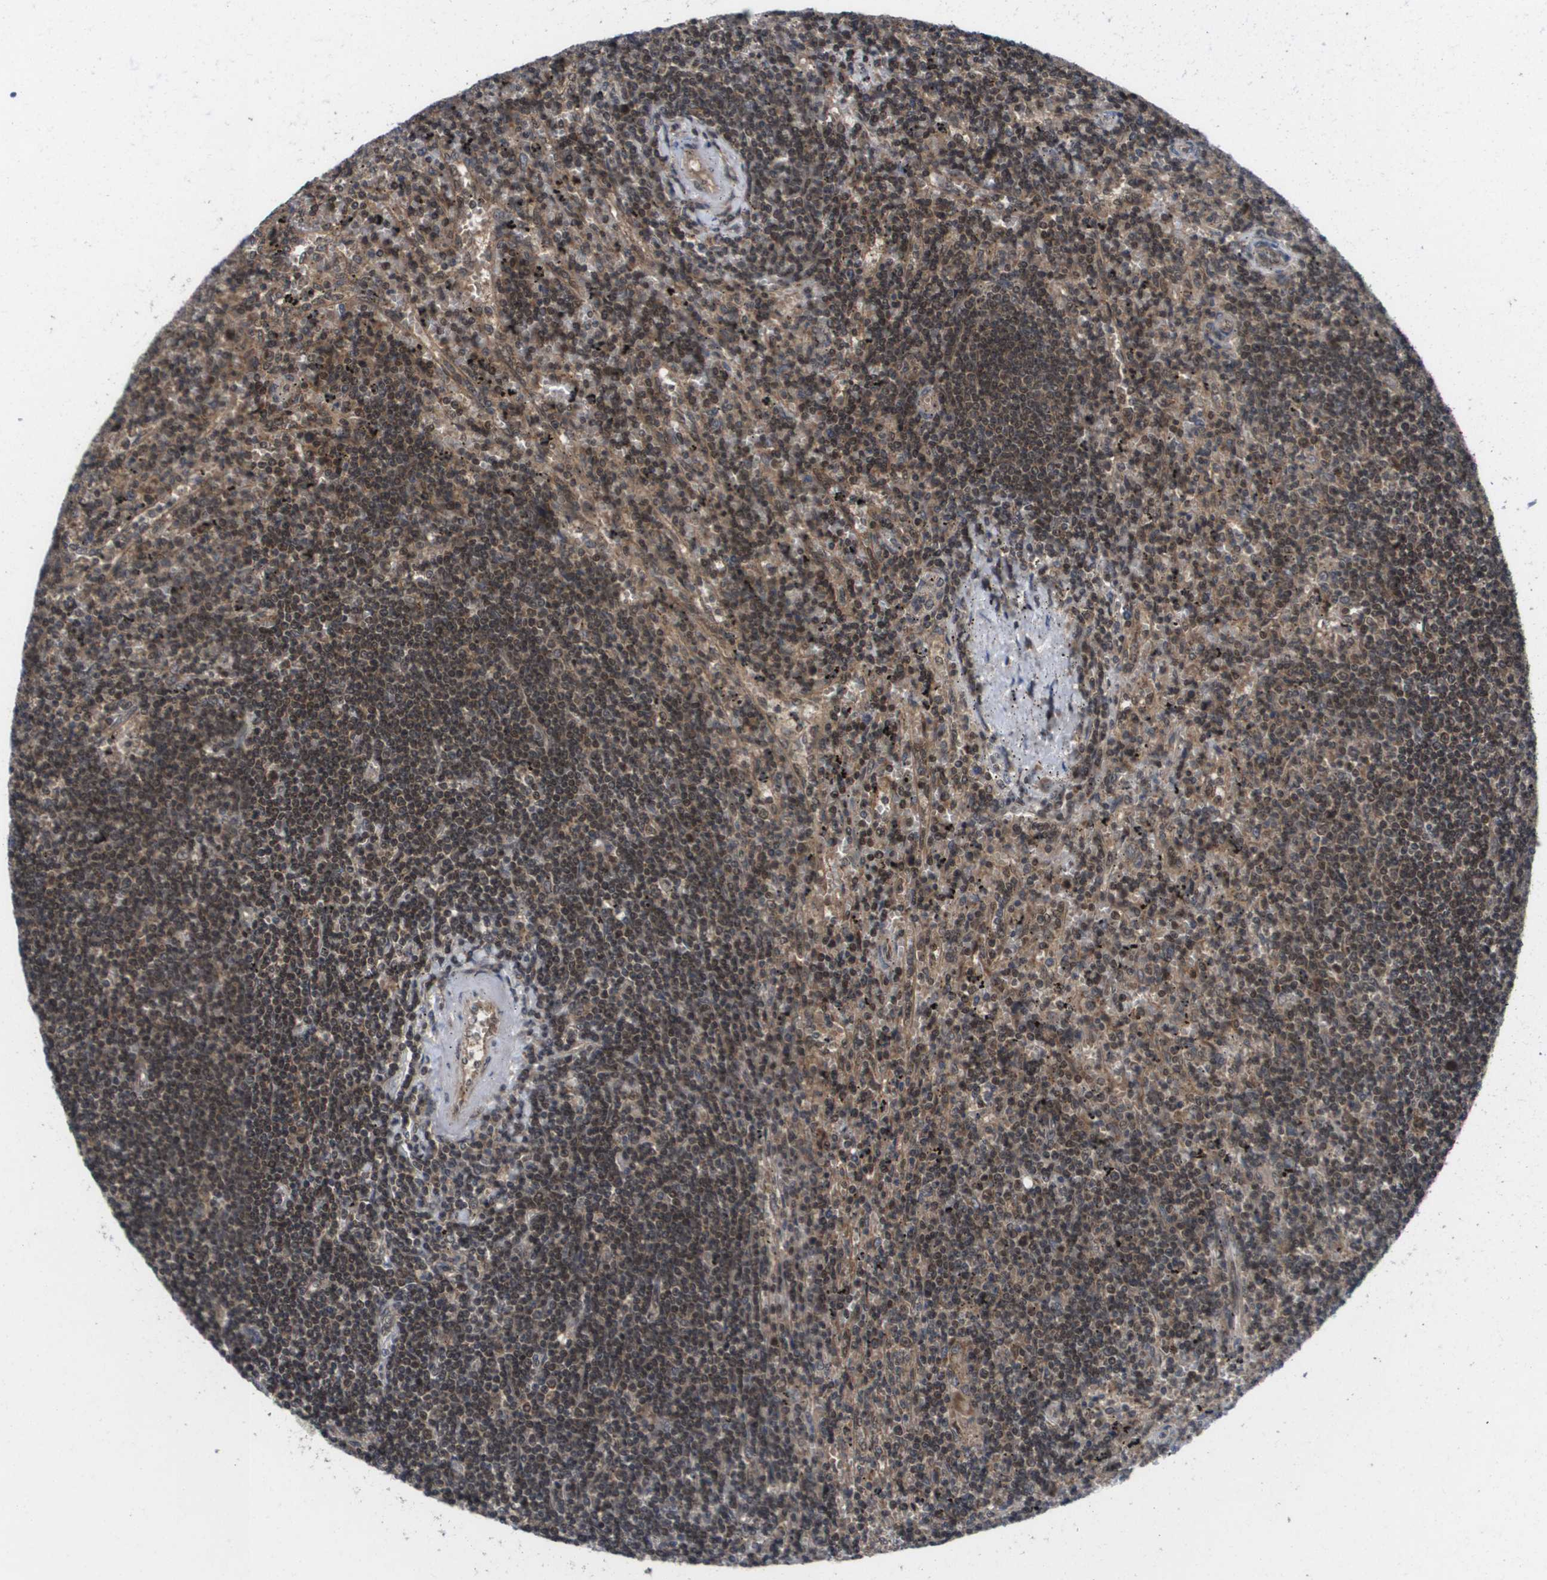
{"staining": {"intensity": "moderate", "quantity": "25%-75%", "location": "cytoplasmic/membranous,nuclear"}, "tissue": "lymphoma", "cell_type": "Tumor cells", "image_type": "cancer", "snomed": [{"axis": "morphology", "description": "Malignant lymphoma, non-Hodgkin's type, Low grade"}, {"axis": "topography", "description": "Spleen"}], "caption": "A brown stain labels moderate cytoplasmic/membranous and nuclear expression of a protein in lymphoma tumor cells.", "gene": "RBM38", "patient": {"sex": "male", "age": 76}}